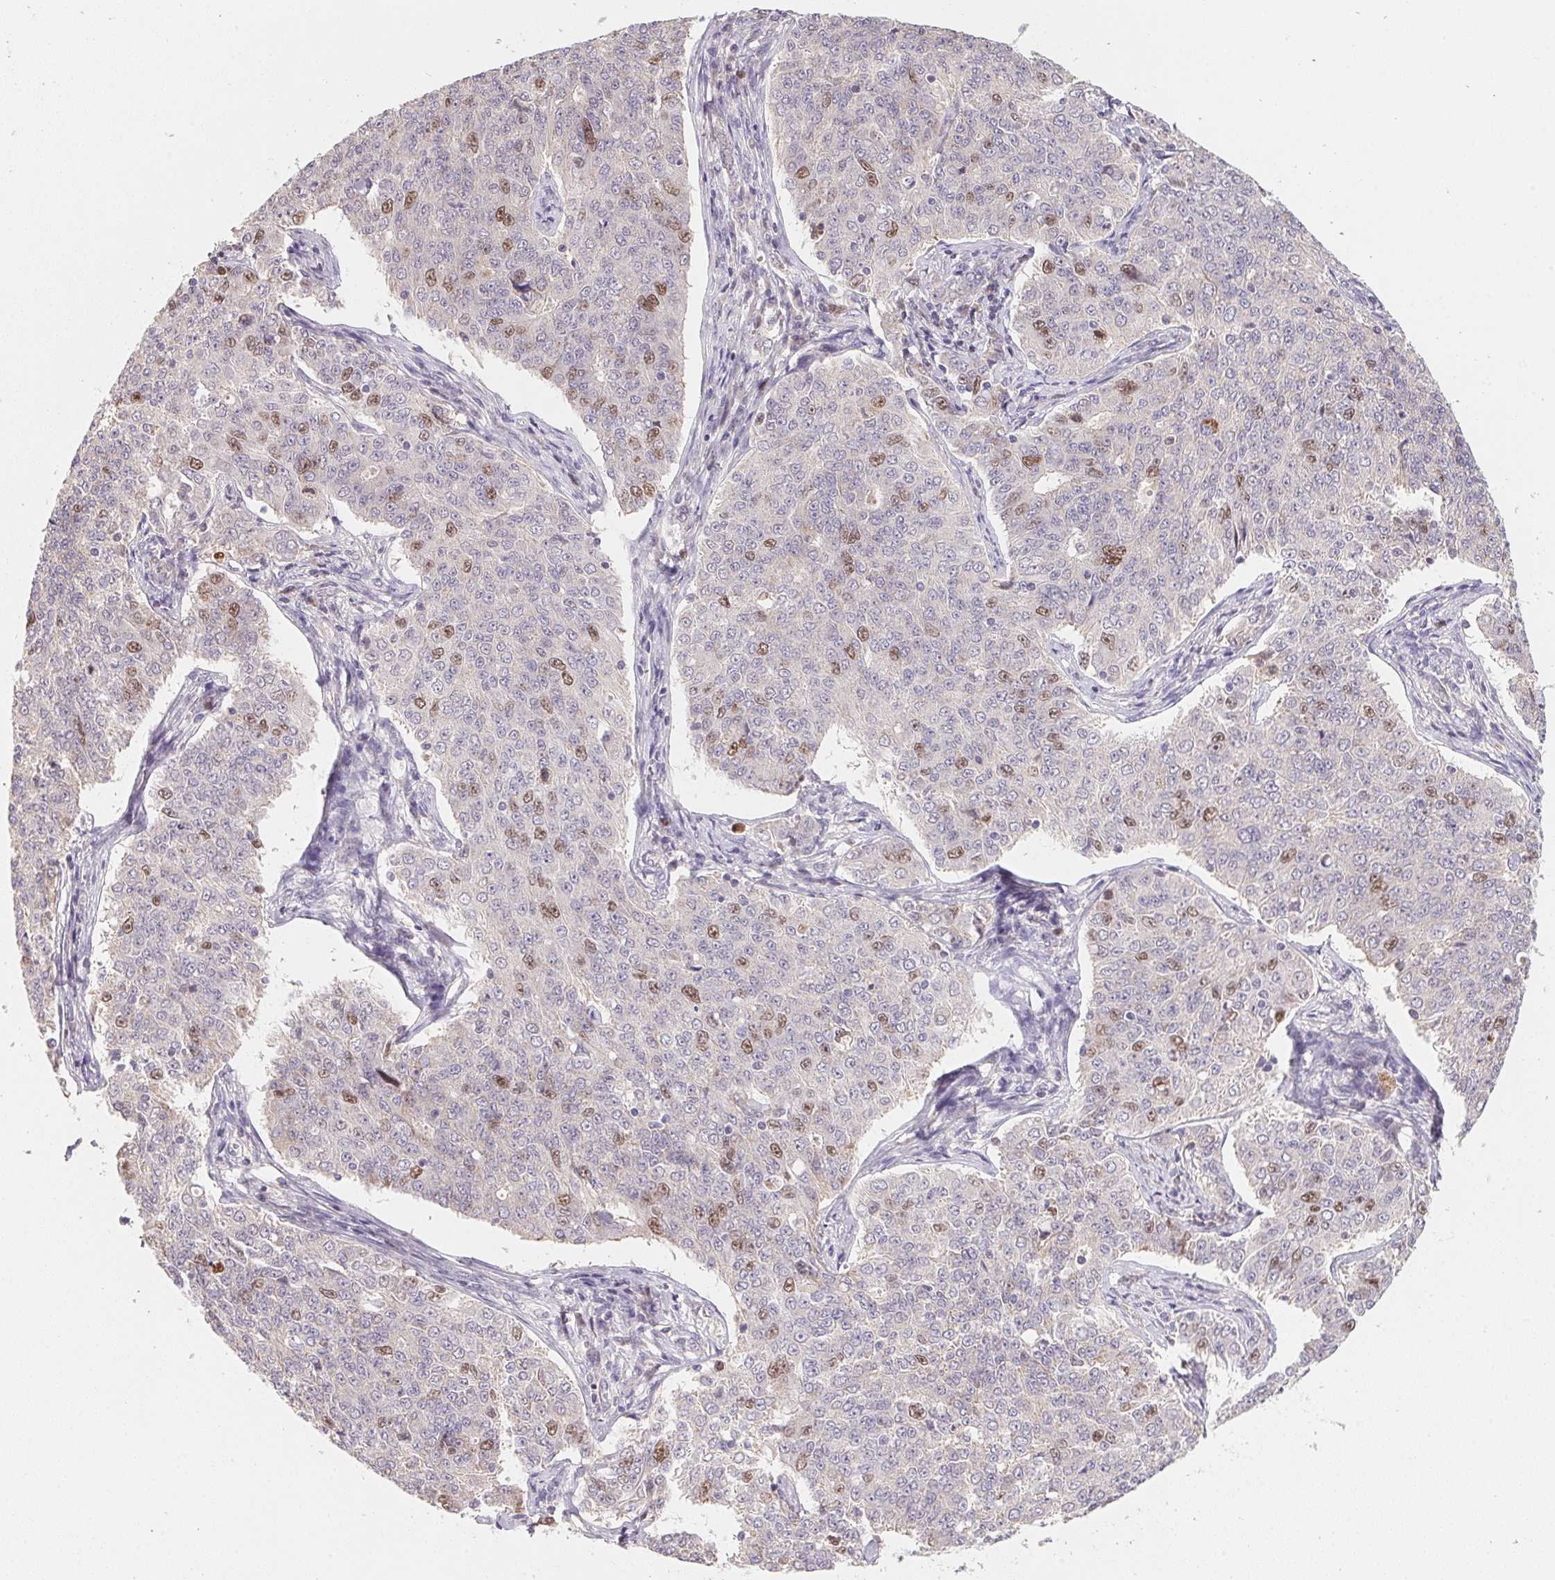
{"staining": {"intensity": "moderate", "quantity": "<25%", "location": "nuclear"}, "tissue": "endometrial cancer", "cell_type": "Tumor cells", "image_type": "cancer", "snomed": [{"axis": "morphology", "description": "Adenocarcinoma, NOS"}, {"axis": "topography", "description": "Endometrium"}], "caption": "IHC micrograph of endometrial adenocarcinoma stained for a protein (brown), which exhibits low levels of moderate nuclear positivity in about <25% of tumor cells.", "gene": "KIFC1", "patient": {"sex": "female", "age": 43}}